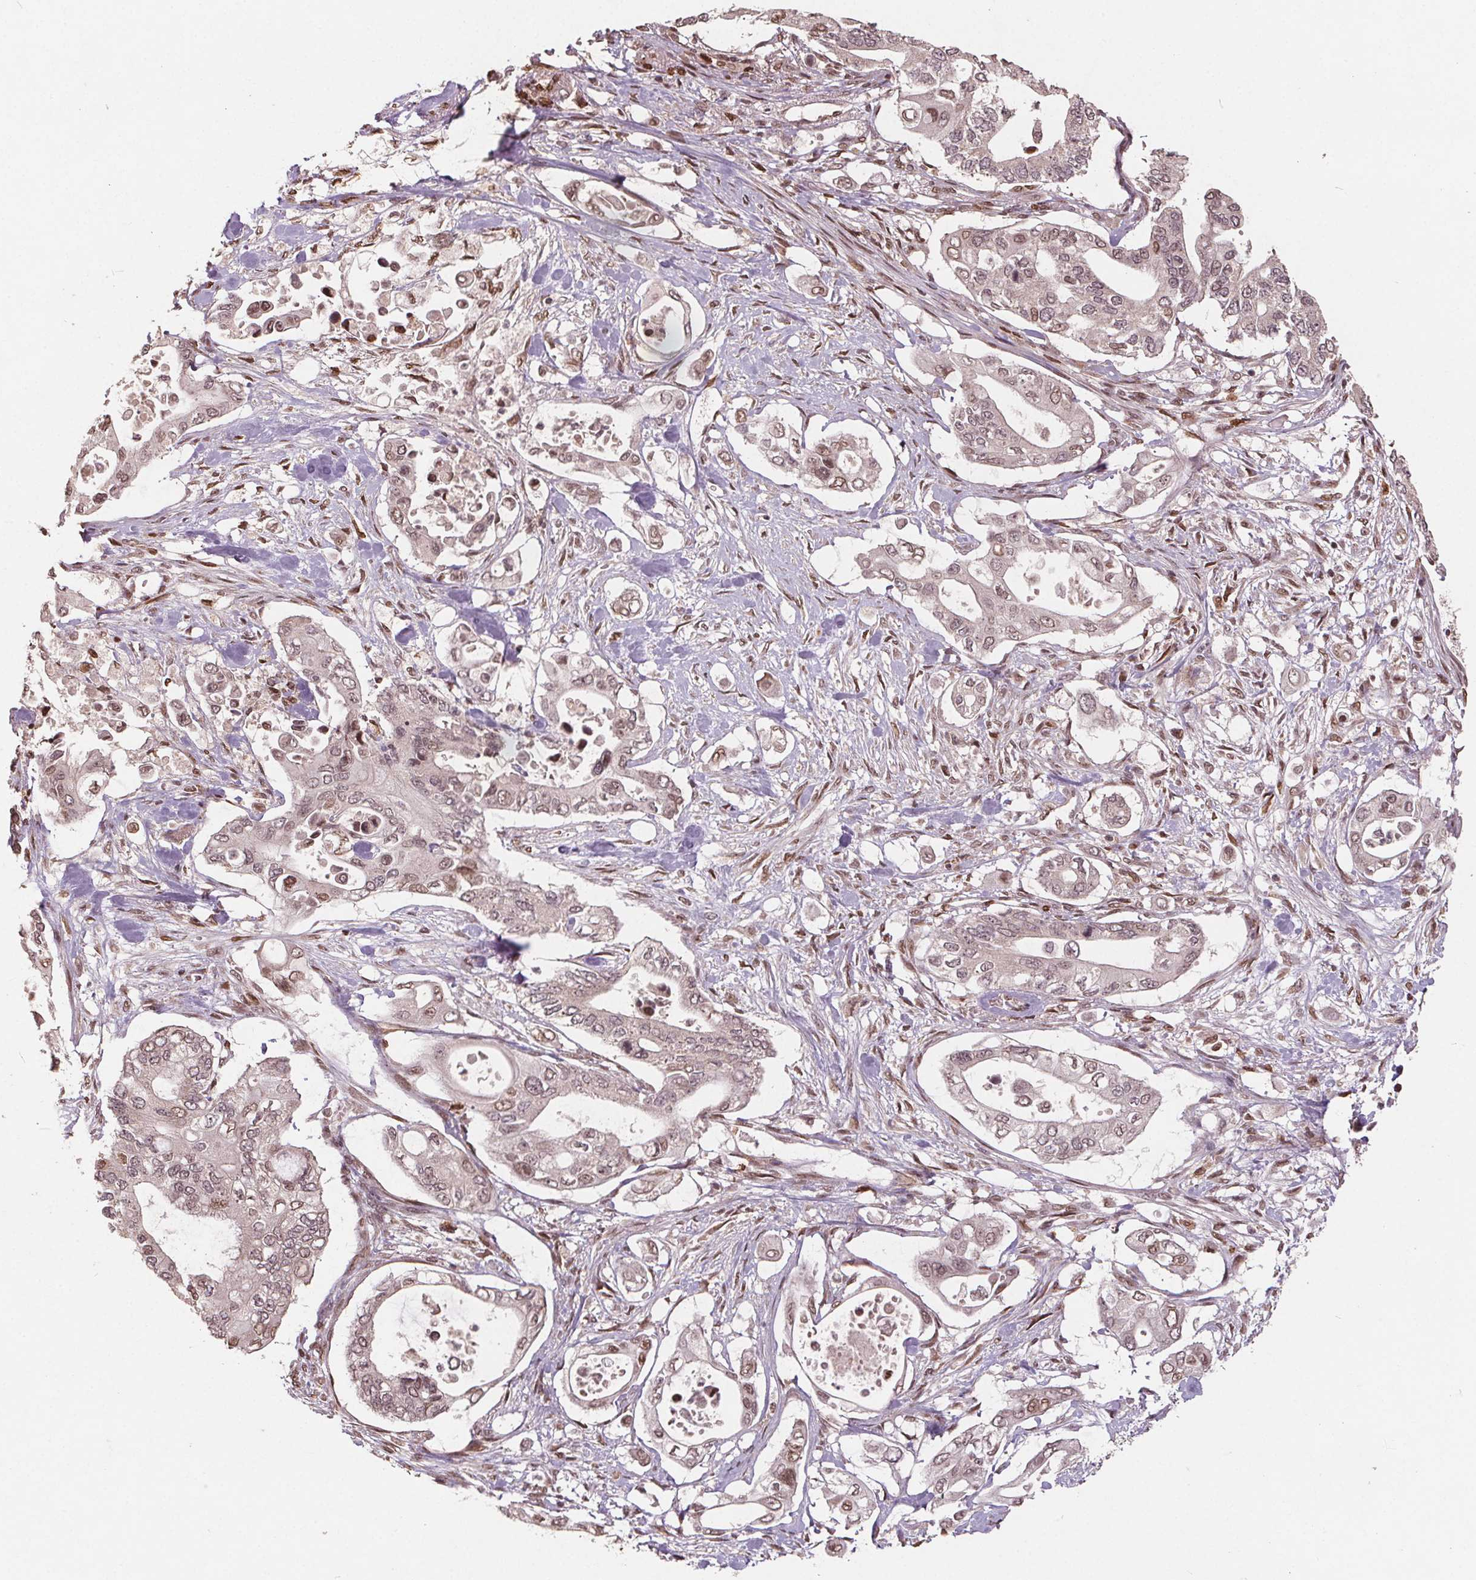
{"staining": {"intensity": "moderate", "quantity": "<25%", "location": "nuclear"}, "tissue": "pancreatic cancer", "cell_type": "Tumor cells", "image_type": "cancer", "snomed": [{"axis": "morphology", "description": "Adenocarcinoma, NOS"}, {"axis": "topography", "description": "Pancreas"}], "caption": "This is a photomicrograph of immunohistochemistry staining of adenocarcinoma (pancreatic), which shows moderate positivity in the nuclear of tumor cells.", "gene": "HIF1AN", "patient": {"sex": "female", "age": 63}}